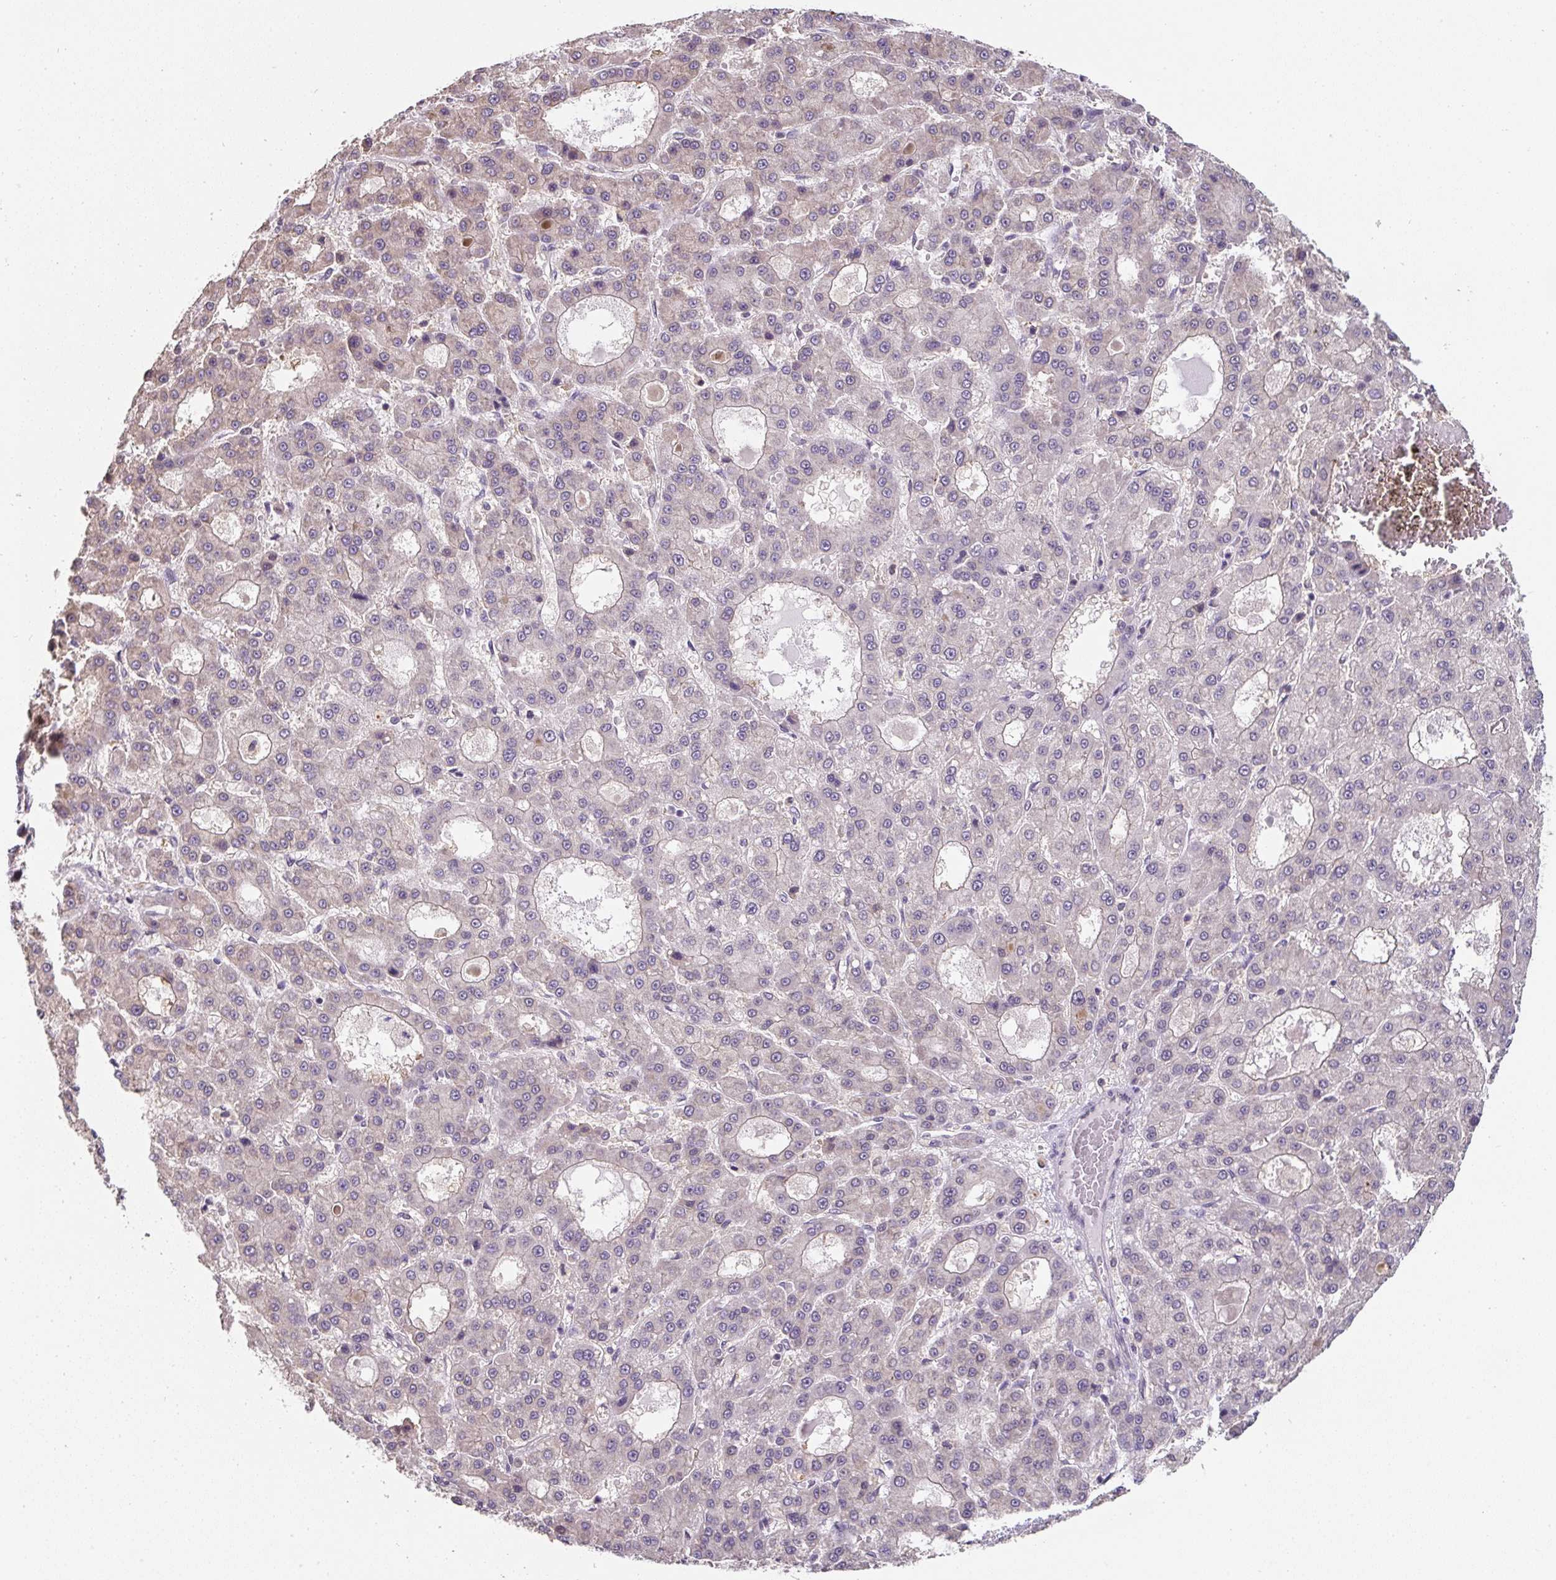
{"staining": {"intensity": "negative", "quantity": "none", "location": "none"}, "tissue": "liver cancer", "cell_type": "Tumor cells", "image_type": "cancer", "snomed": [{"axis": "morphology", "description": "Carcinoma, Hepatocellular, NOS"}, {"axis": "topography", "description": "Liver"}], "caption": "Tumor cells show no significant protein staining in liver cancer (hepatocellular carcinoma).", "gene": "ST13", "patient": {"sex": "male", "age": 70}}